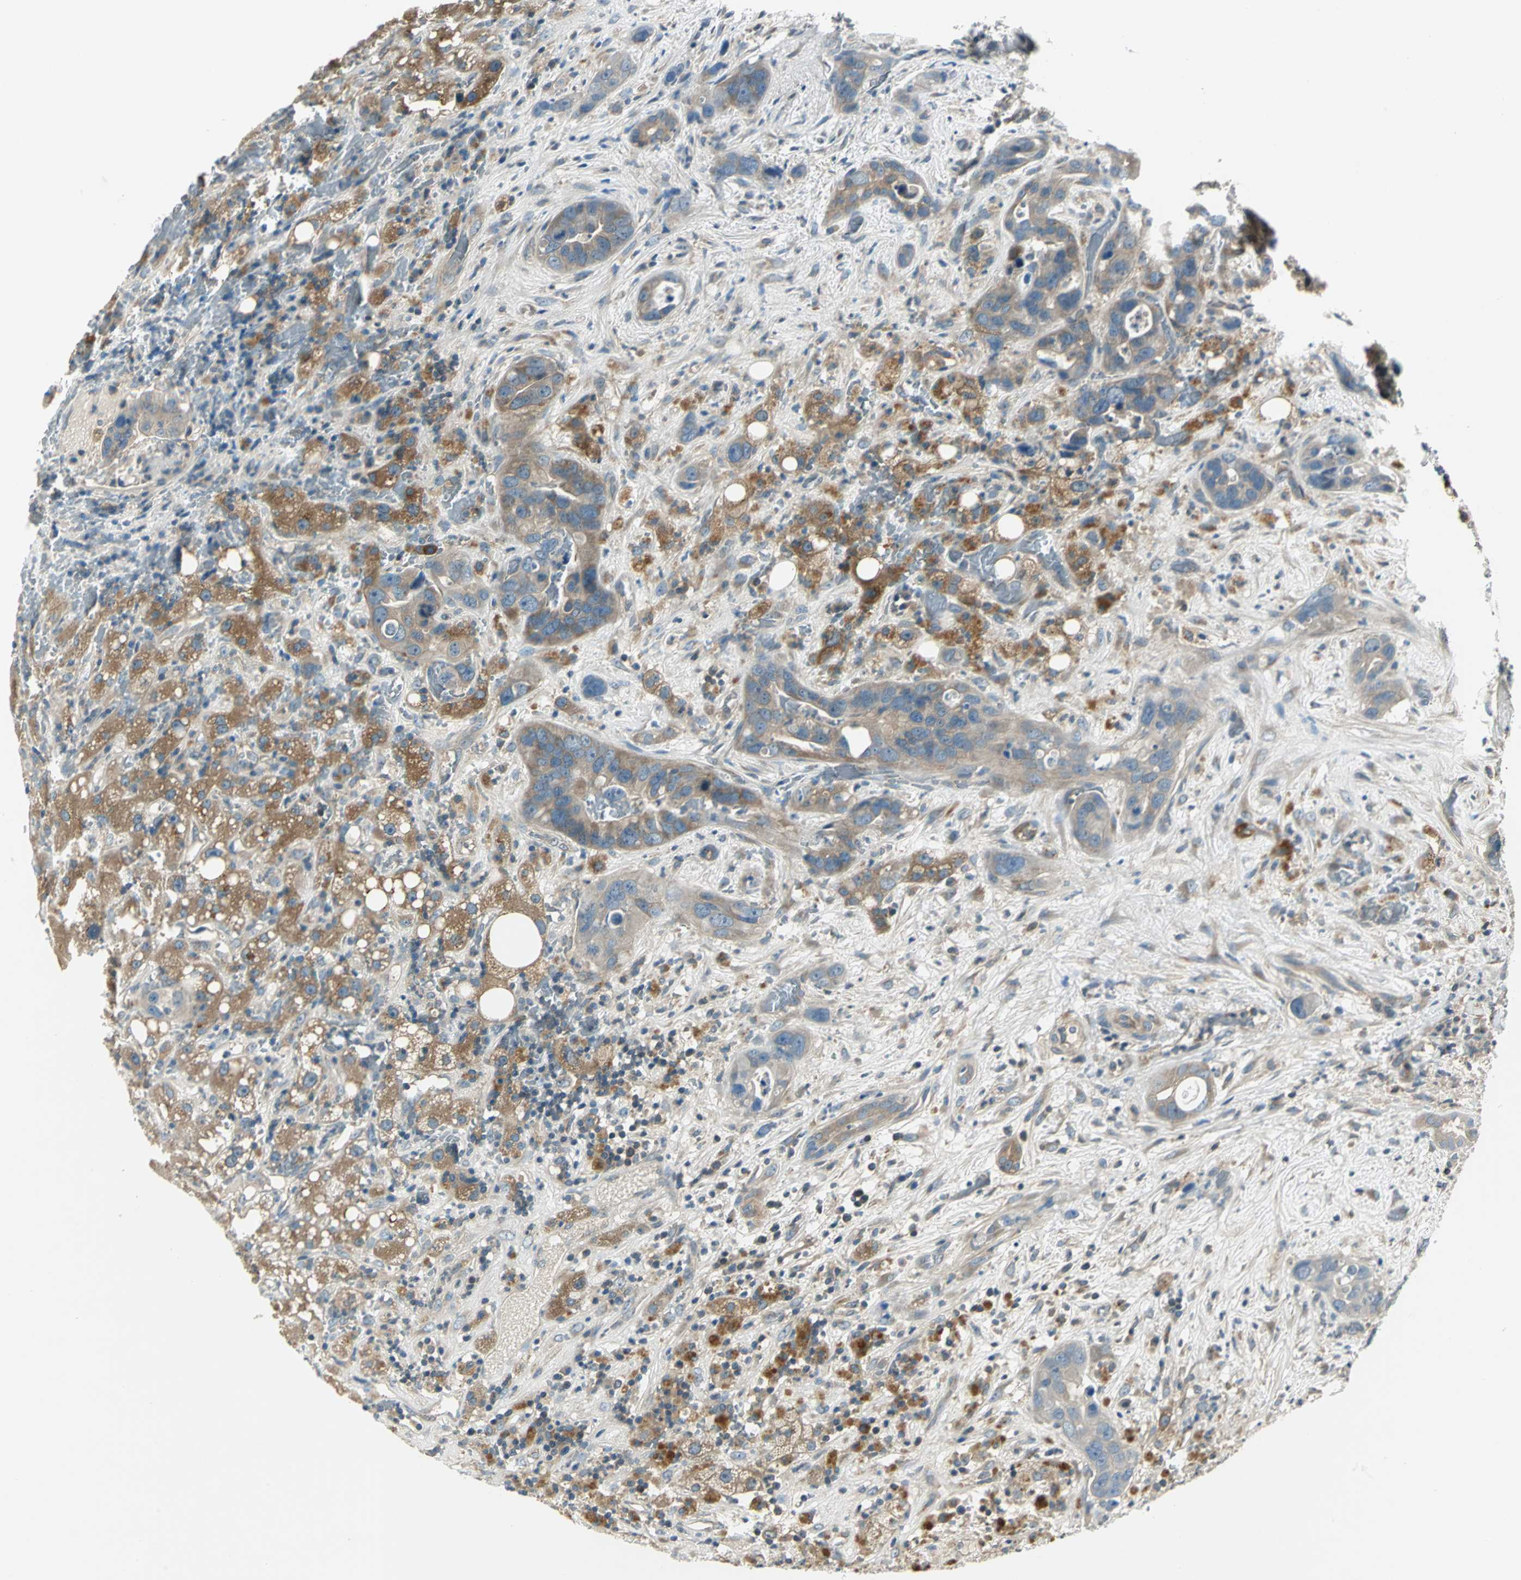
{"staining": {"intensity": "moderate", "quantity": ">75%", "location": "cytoplasmic/membranous"}, "tissue": "liver cancer", "cell_type": "Tumor cells", "image_type": "cancer", "snomed": [{"axis": "morphology", "description": "Cholangiocarcinoma"}, {"axis": "topography", "description": "Liver"}], "caption": "DAB immunohistochemical staining of human liver cancer (cholangiocarcinoma) demonstrates moderate cytoplasmic/membranous protein staining in about >75% of tumor cells.", "gene": "PRKAA1", "patient": {"sex": "female", "age": 65}}